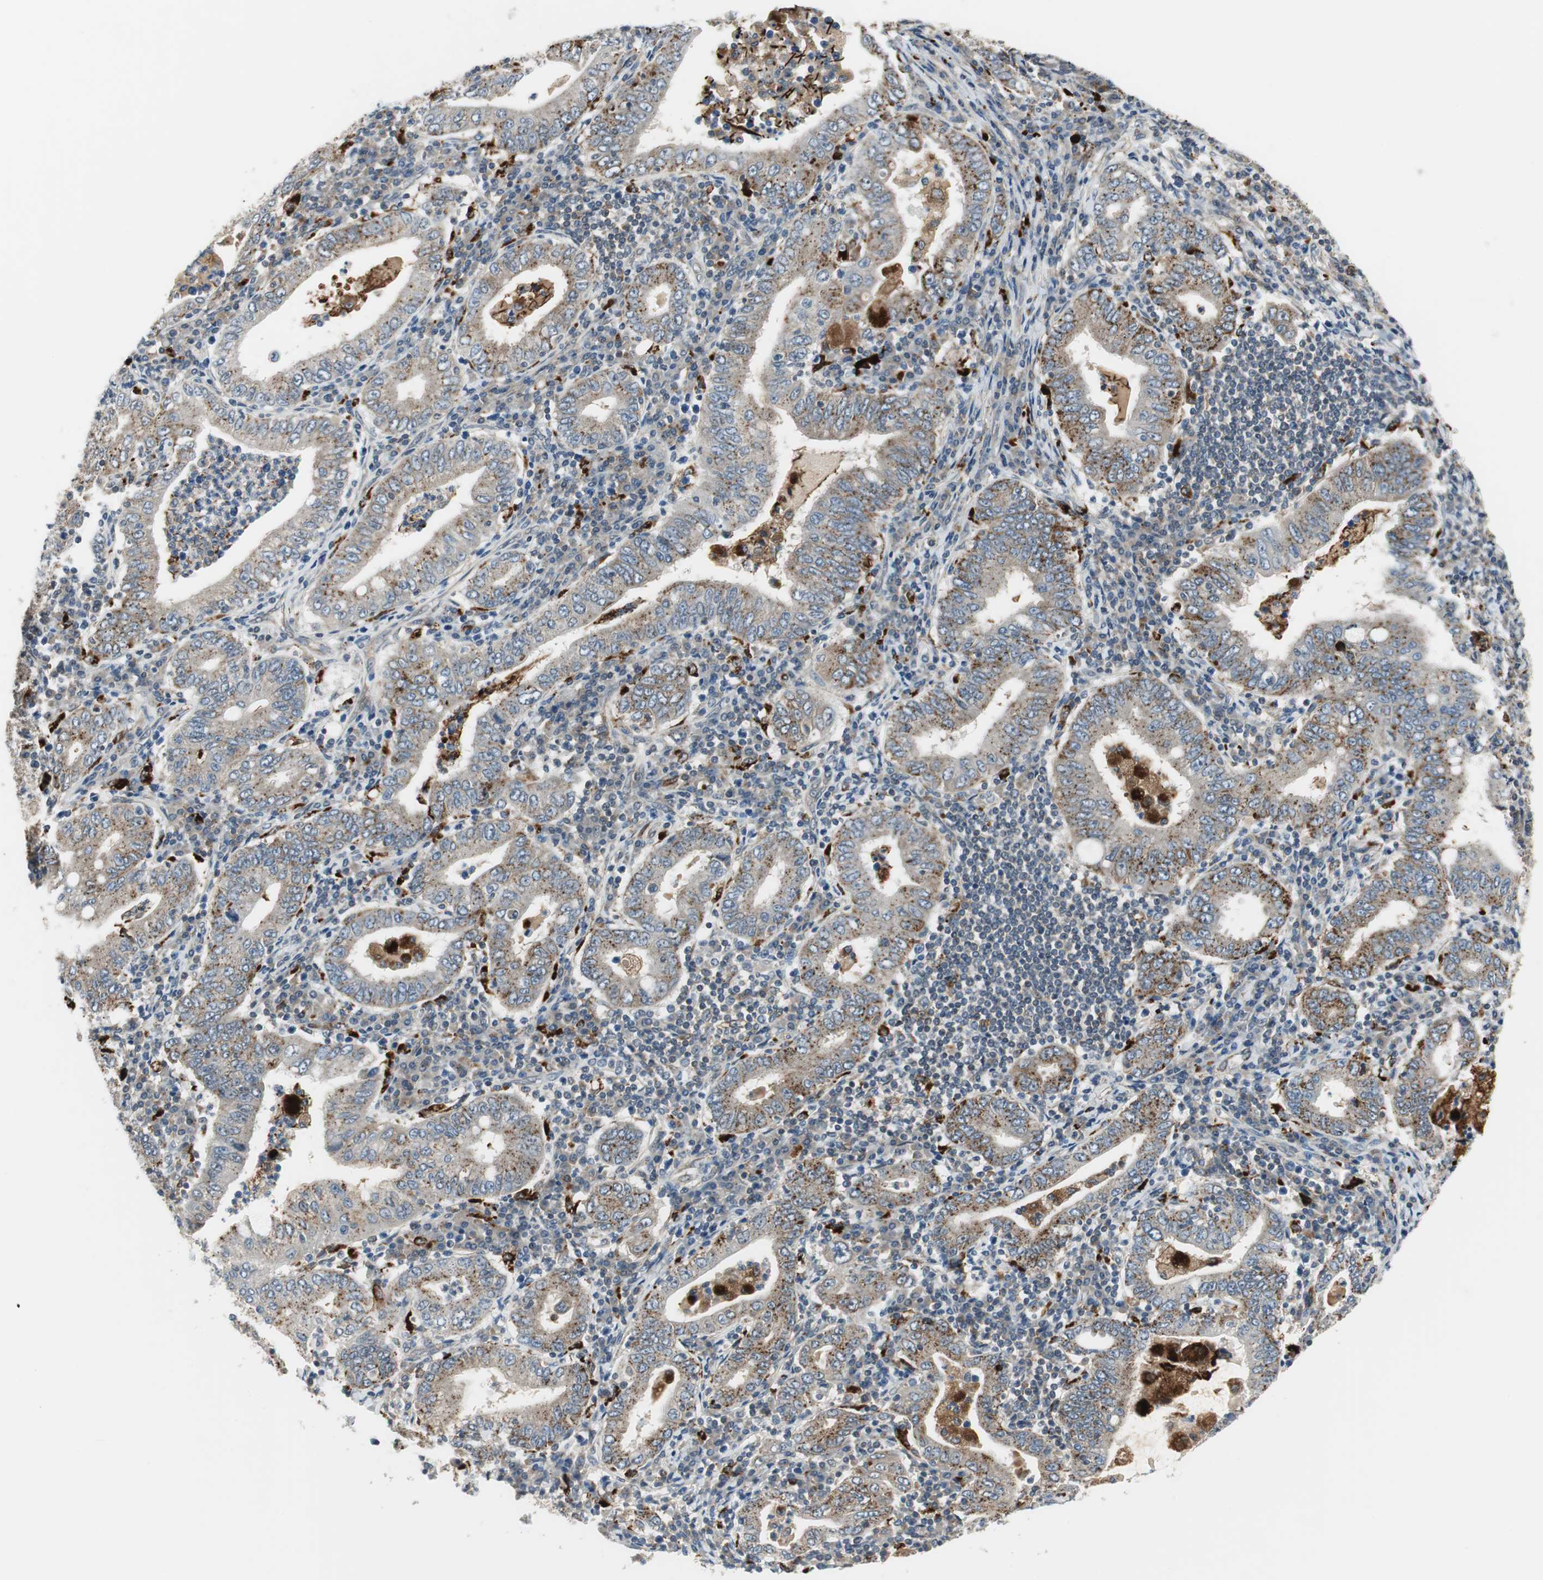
{"staining": {"intensity": "weak", "quantity": ">75%", "location": "cytoplasmic/membranous"}, "tissue": "stomach cancer", "cell_type": "Tumor cells", "image_type": "cancer", "snomed": [{"axis": "morphology", "description": "Normal tissue, NOS"}, {"axis": "morphology", "description": "Adenocarcinoma, NOS"}, {"axis": "topography", "description": "Esophagus"}, {"axis": "topography", "description": "Stomach, upper"}, {"axis": "topography", "description": "Peripheral nerve tissue"}], "caption": "This is a micrograph of immunohistochemistry staining of adenocarcinoma (stomach), which shows weak staining in the cytoplasmic/membranous of tumor cells.", "gene": "NCK1", "patient": {"sex": "male", "age": 62}}